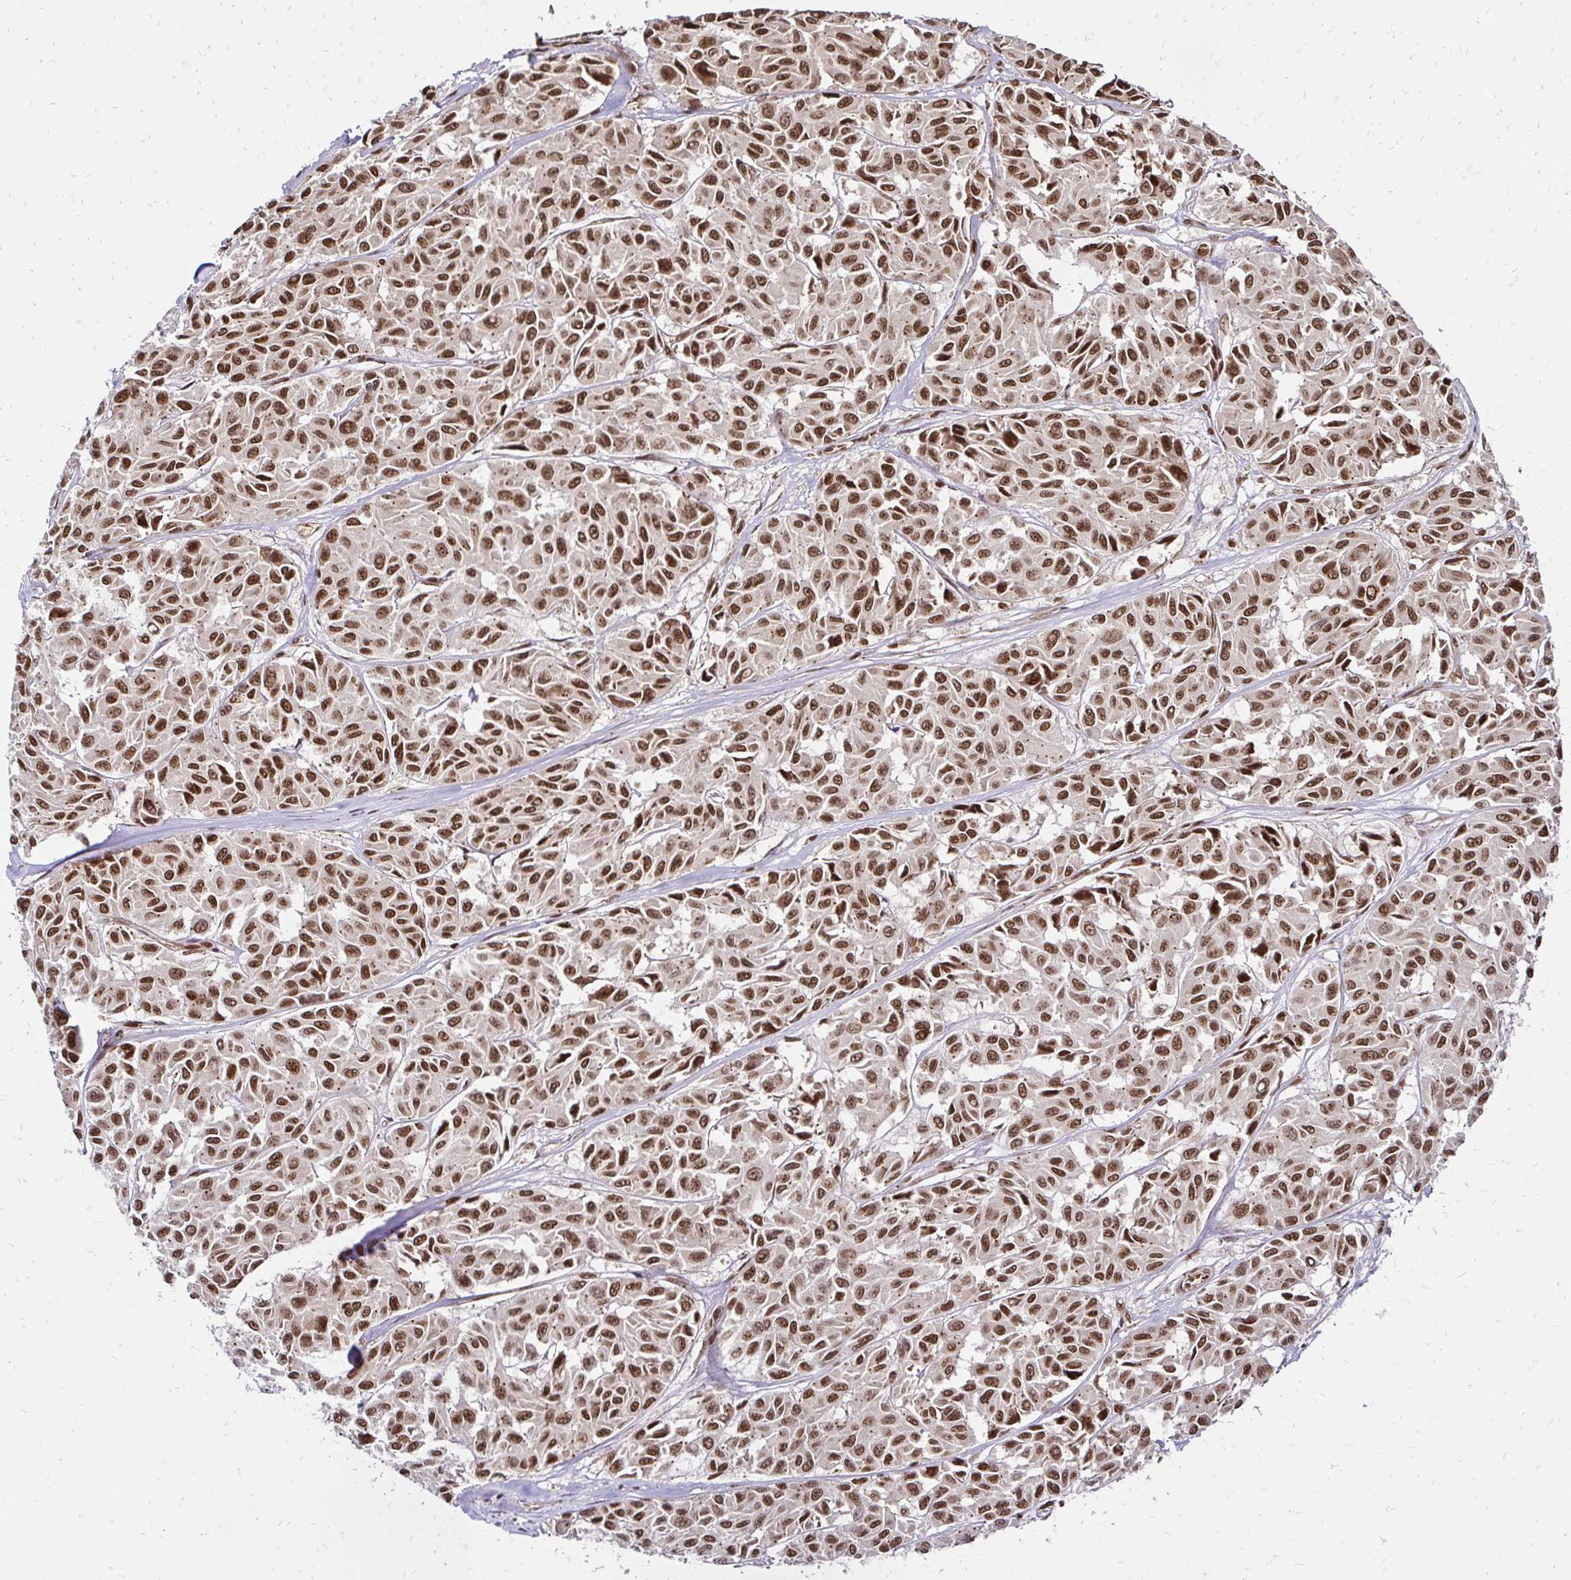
{"staining": {"intensity": "strong", "quantity": ">75%", "location": "nuclear"}, "tissue": "melanoma", "cell_type": "Tumor cells", "image_type": "cancer", "snomed": [{"axis": "morphology", "description": "Malignant melanoma, NOS"}, {"axis": "topography", "description": "Skin"}], "caption": "Protein staining demonstrates strong nuclear staining in about >75% of tumor cells in melanoma. Nuclei are stained in blue.", "gene": "GLYR1", "patient": {"sex": "female", "age": 66}}